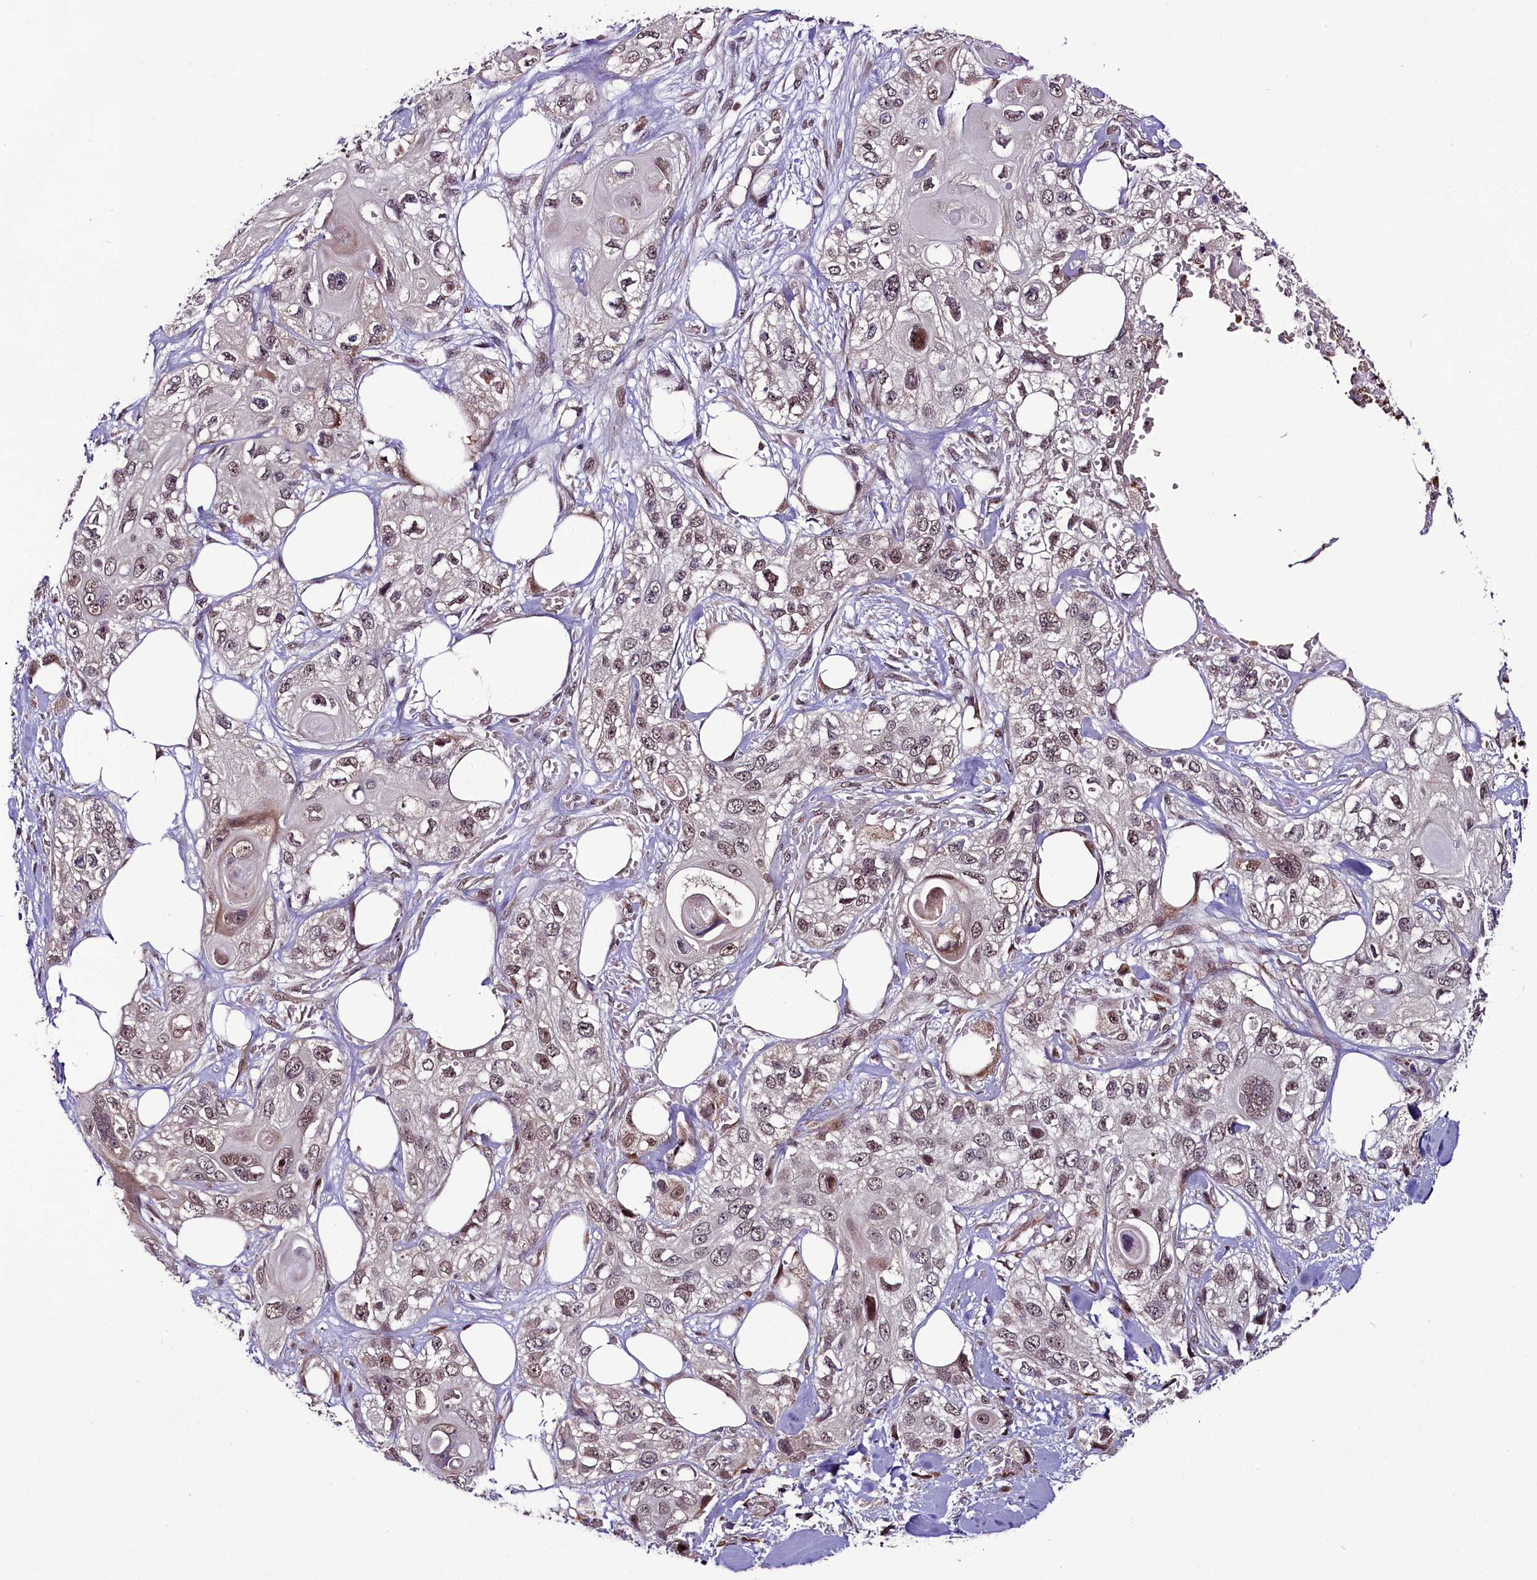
{"staining": {"intensity": "weak", "quantity": ">75%", "location": "nuclear"}, "tissue": "skin cancer", "cell_type": "Tumor cells", "image_type": "cancer", "snomed": [{"axis": "morphology", "description": "Normal tissue, NOS"}, {"axis": "morphology", "description": "Squamous cell carcinoma, NOS"}, {"axis": "topography", "description": "Skin"}], "caption": "Immunohistochemical staining of skin cancer reveals low levels of weak nuclear expression in approximately >75% of tumor cells.", "gene": "RPUSD2", "patient": {"sex": "male", "age": 72}}